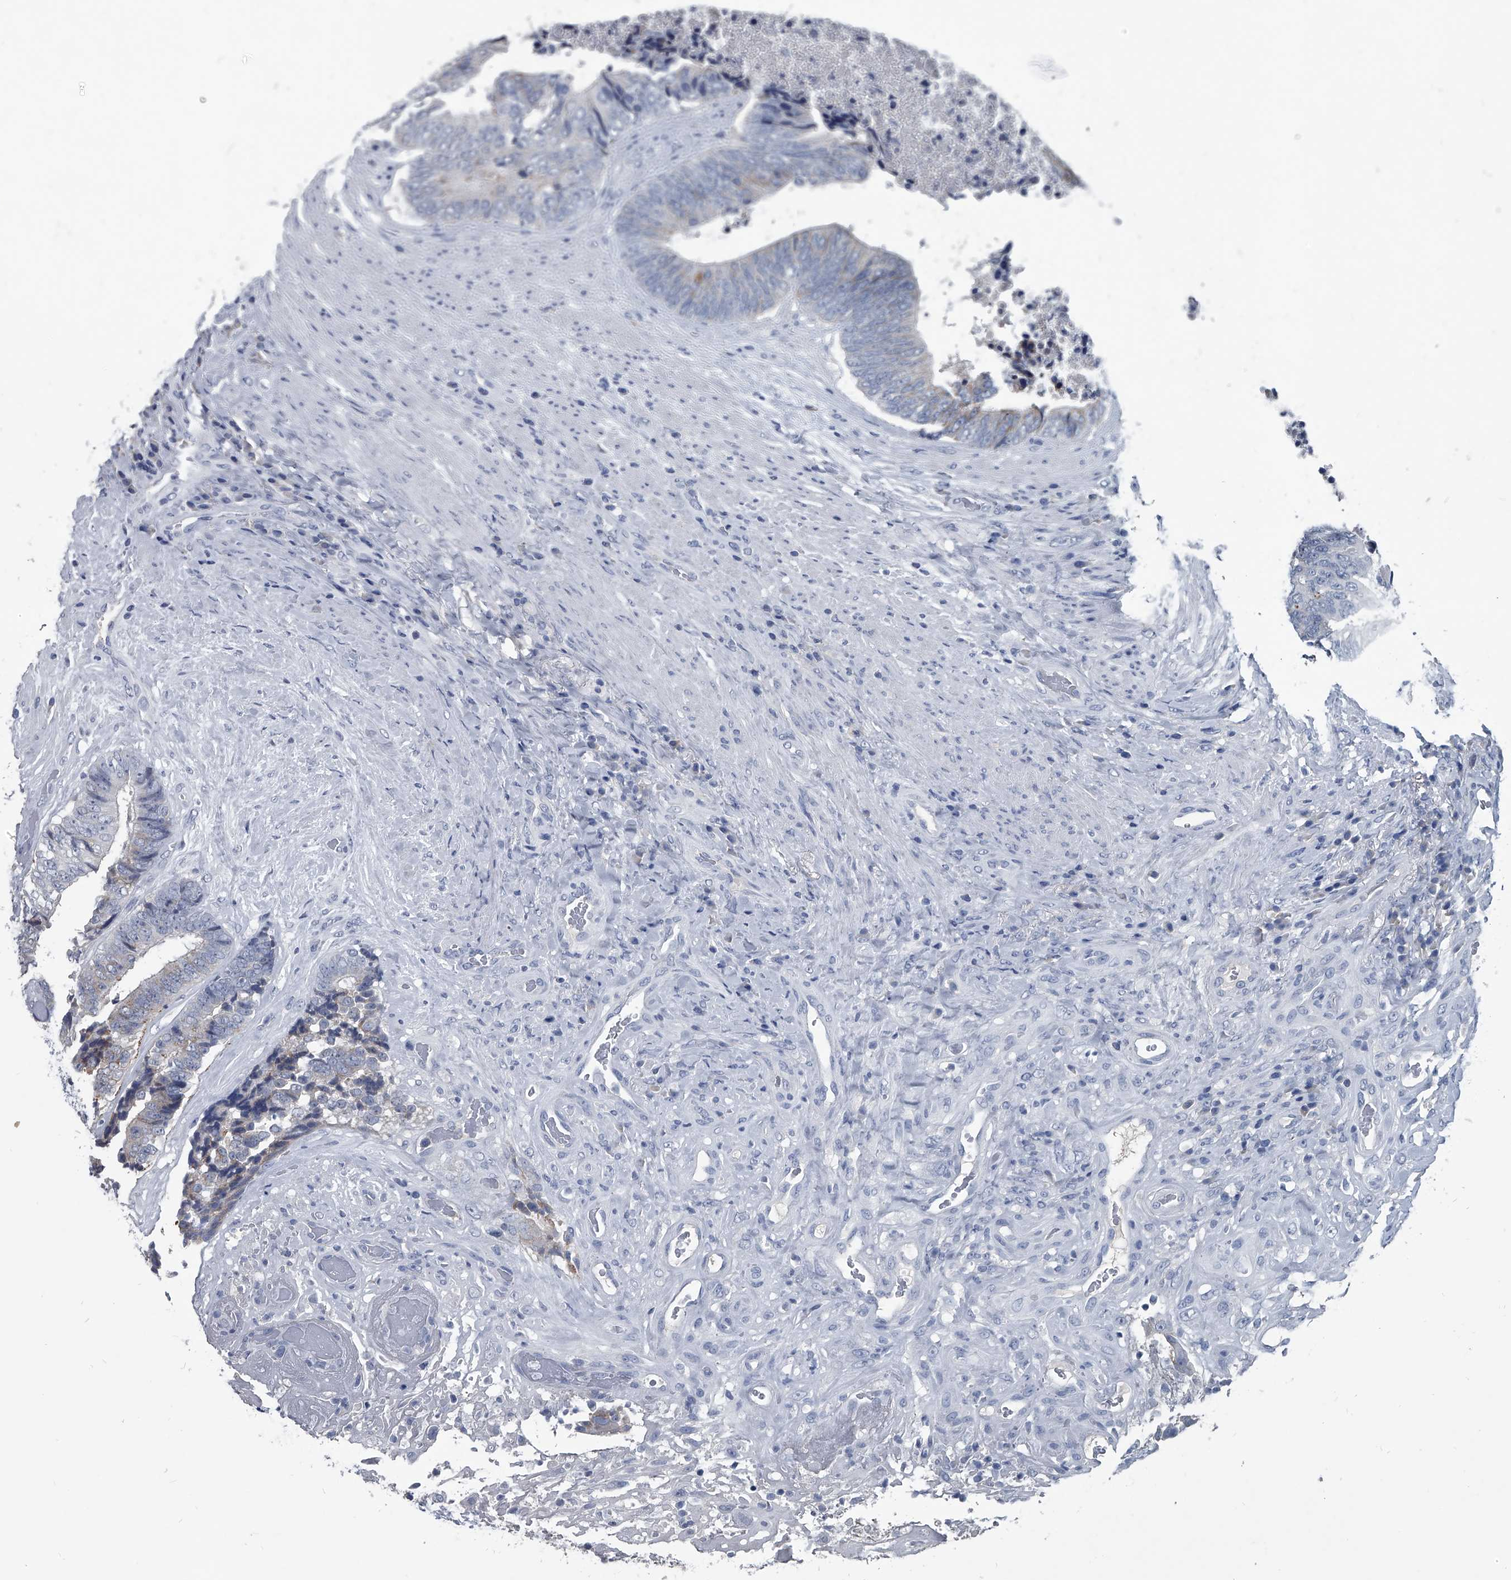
{"staining": {"intensity": "negative", "quantity": "none", "location": "none"}, "tissue": "colorectal cancer", "cell_type": "Tumor cells", "image_type": "cancer", "snomed": [{"axis": "morphology", "description": "Adenocarcinoma, NOS"}, {"axis": "topography", "description": "Rectum"}], "caption": "The immunohistochemistry micrograph has no significant positivity in tumor cells of colorectal cancer (adenocarcinoma) tissue.", "gene": "BCAS1", "patient": {"sex": "male", "age": 72}}